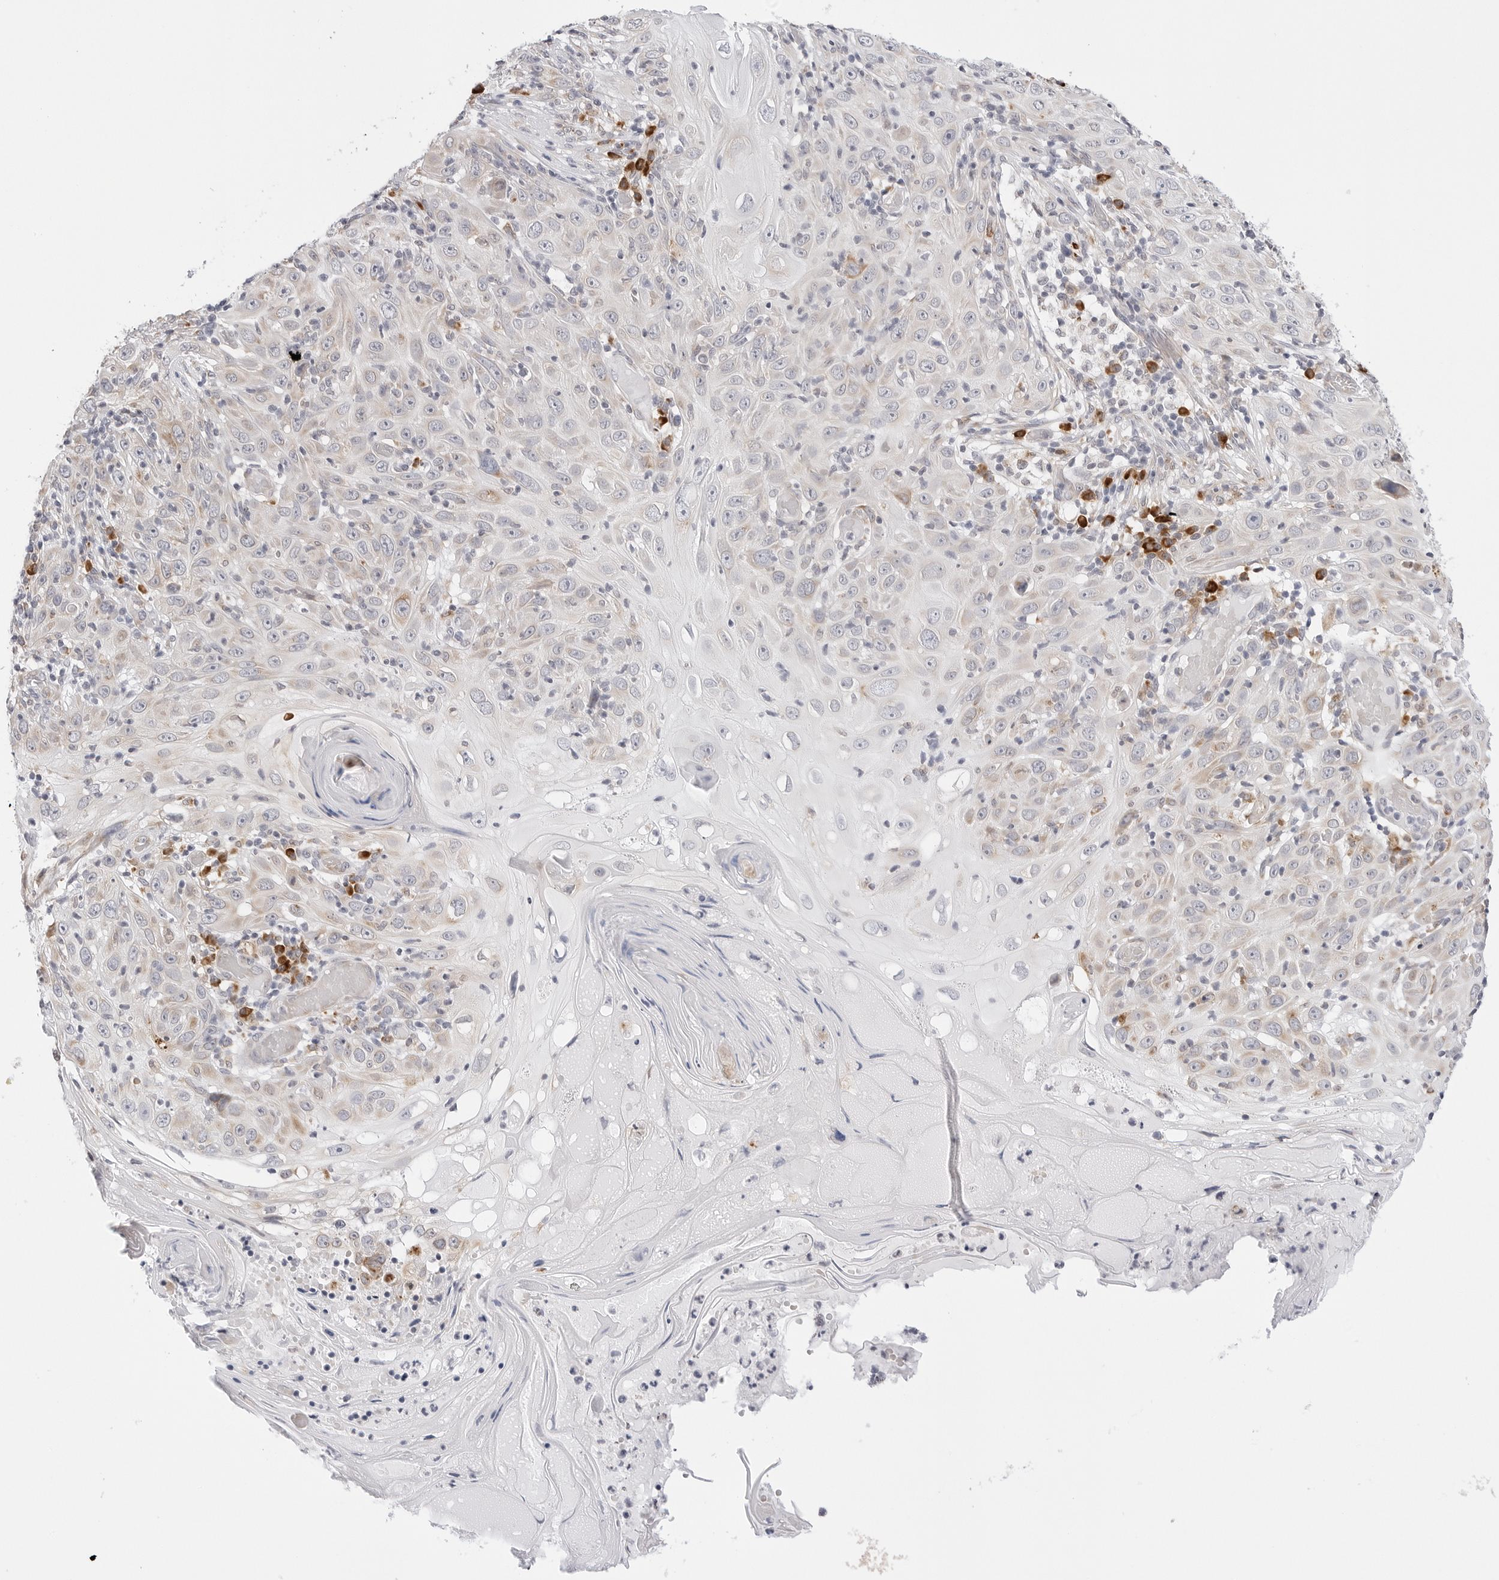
{"staining": {"intensity": "weak", "quantity": "25%-75%", "location": "cytoplasmic/membranous"}, "tissue": "skin cancer", "cell_type": "Tumor cells", "image_type": "cancer", "snomed": [{"axis": "morphology", "description": "Squamous cell carcinoma, NOS"}, {"axis": "topography", "description": "Skin"}], "caption": "DAB immunohistochemical staining of skin squamous cell carcinoma demonstrates weak cytoplasmic/membranous protein staining in about 25%-75% of tumor cells. The protein is stained brown, and the nuclei are stained in blue (DAB IHC with brightfield microscopy, high magnification).", "gene": "RPN1", "patient": {"sex": "female", "age": 88}}